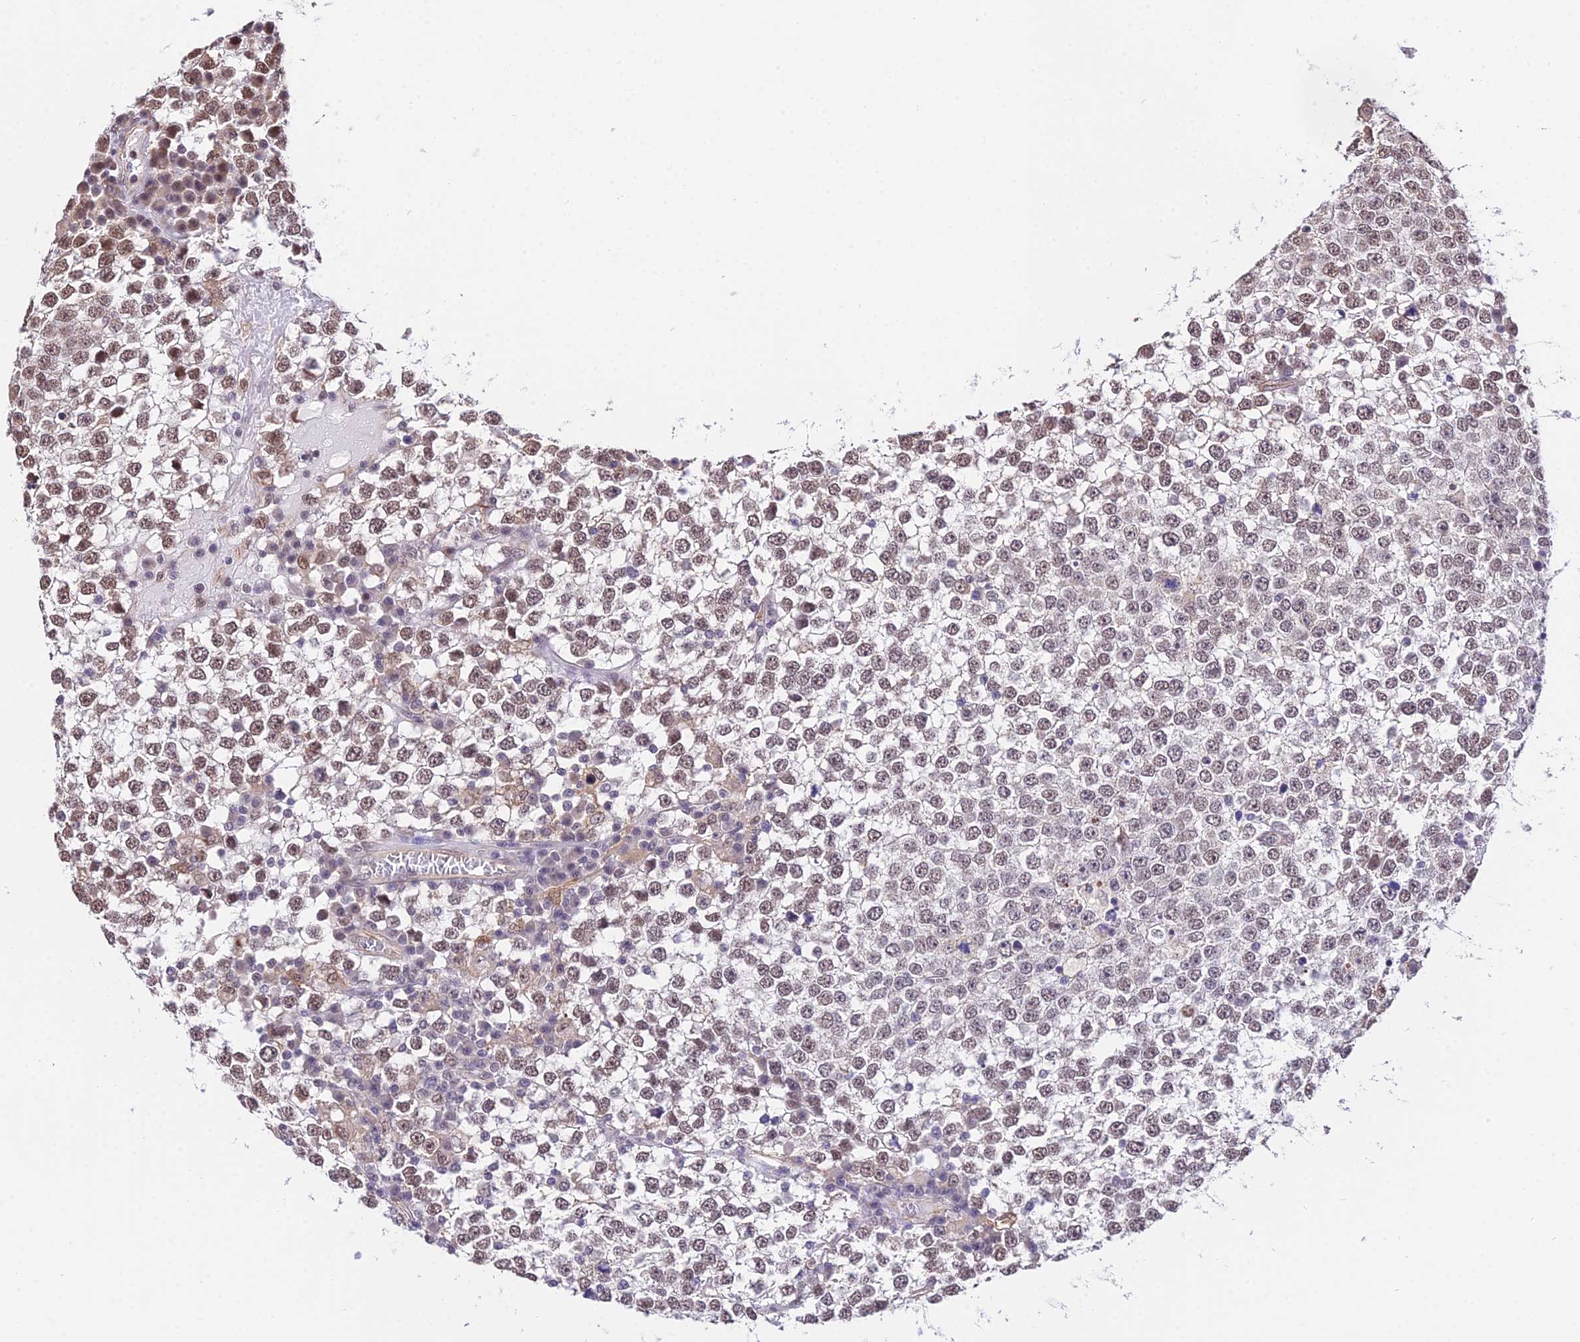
{"staining": {"intensity": "moderate", "quantity": "25%-75%", "location": "nuclear"}, "tissue": "testis cancer", "cell_type": "Tumor cells", "image_type": "cancer", "snomed": [{"axis": "morphology", "description": "Seminoma, NOS"}, {"axis": "topography", "description": "Testis"}], "caption": "Testis cancer tissue reveals moderate nuclear positivity in approximately 25%-75% of tumor cells, visualized by immunohistochemistry.", "gene": "POLR2I", "patient": {"sex": "male", "age": 65}}